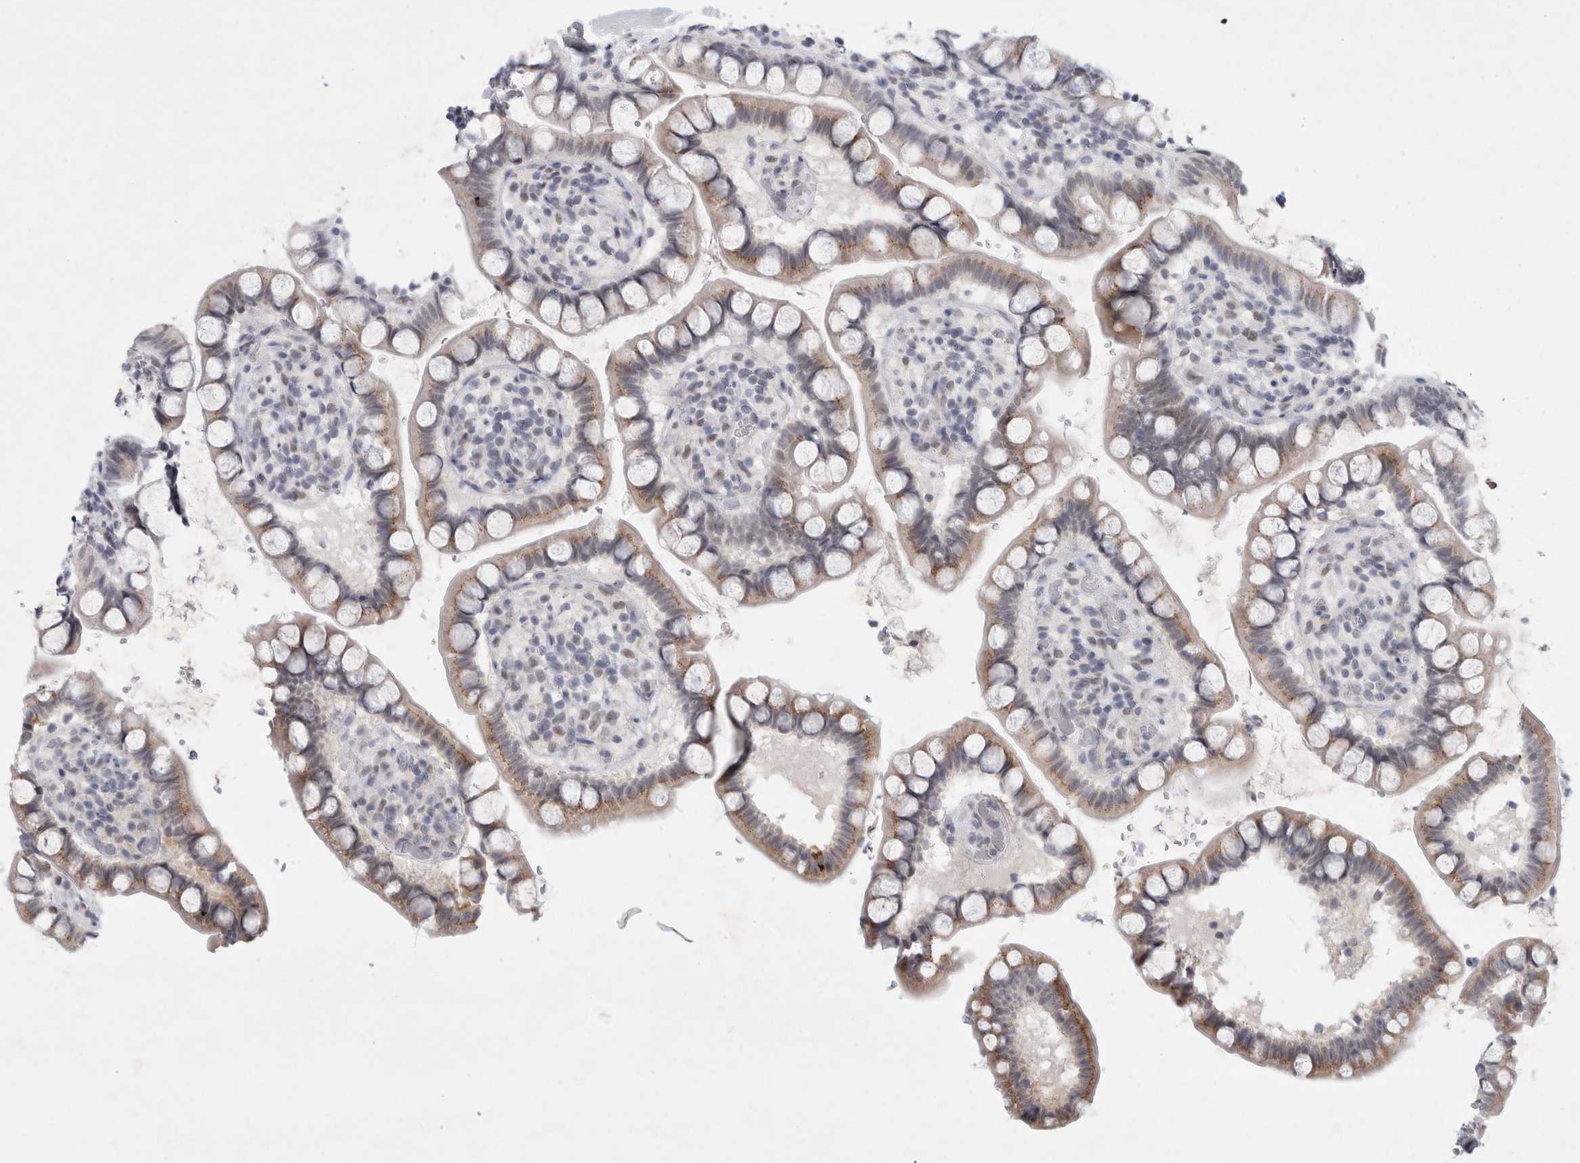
{"staining": {"intensity": "weak", "quantity": "25%-75%", "location": "cytoplasmic/membranous"}, "tissue": "small intestine", "cell_type": "Glandular cells", "image_type": "normal", "snomed": [{"axis": "morphology", "description": "Normal tissue, NOS"}, {"axis": "topography", "description": "Smooth muscle"}, {"axis": "topography", "description": "Small intestine"}], "caption": "Immunohistochemical staining of unremarkable human small intestine displays weak cytoplasmic/membranous protein expression in approximately 25%-75% of glandular cells.", "gene": "NIPA1", "patient": {"sex": "female", "age": 84}}